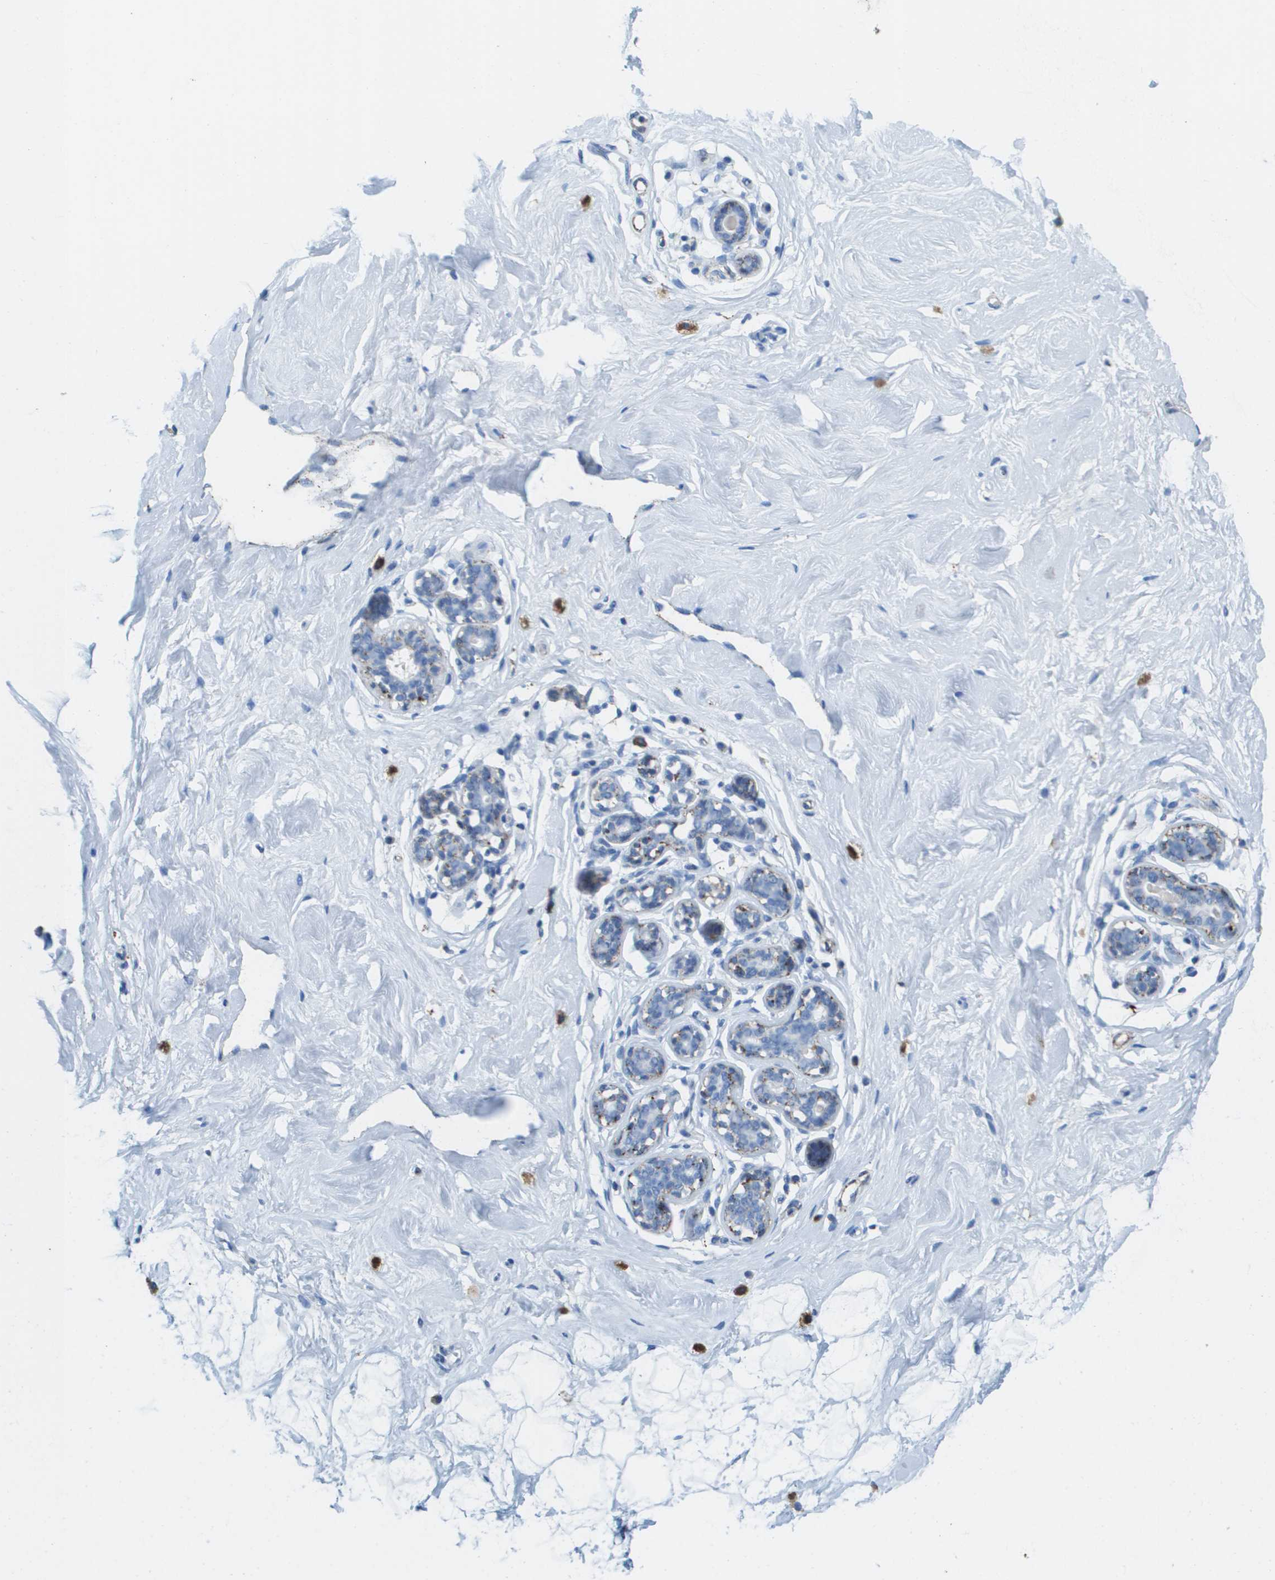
{"staining": {"intensity": "negative", "quantity": "none", "location": "none"}, "tissue": "breast", "cell_type": "Adipocytes", "image_type": "normal", "snomed": [{"axis": "morphology", "description": "Normal tissue, NOS"}, {"axis": "topography", "description": "Breast"}], "caption": "Unremarkable breast was stained to show a protein in brown. There is no significant expression in adipocytes. (Brightfield microscopy of DAB (3,3'-diaminobenzidine) immunohistochemistry (IHC) at high magnification).", "gene": "PRCP", "patient": {"sex": "female", "age": 23}}